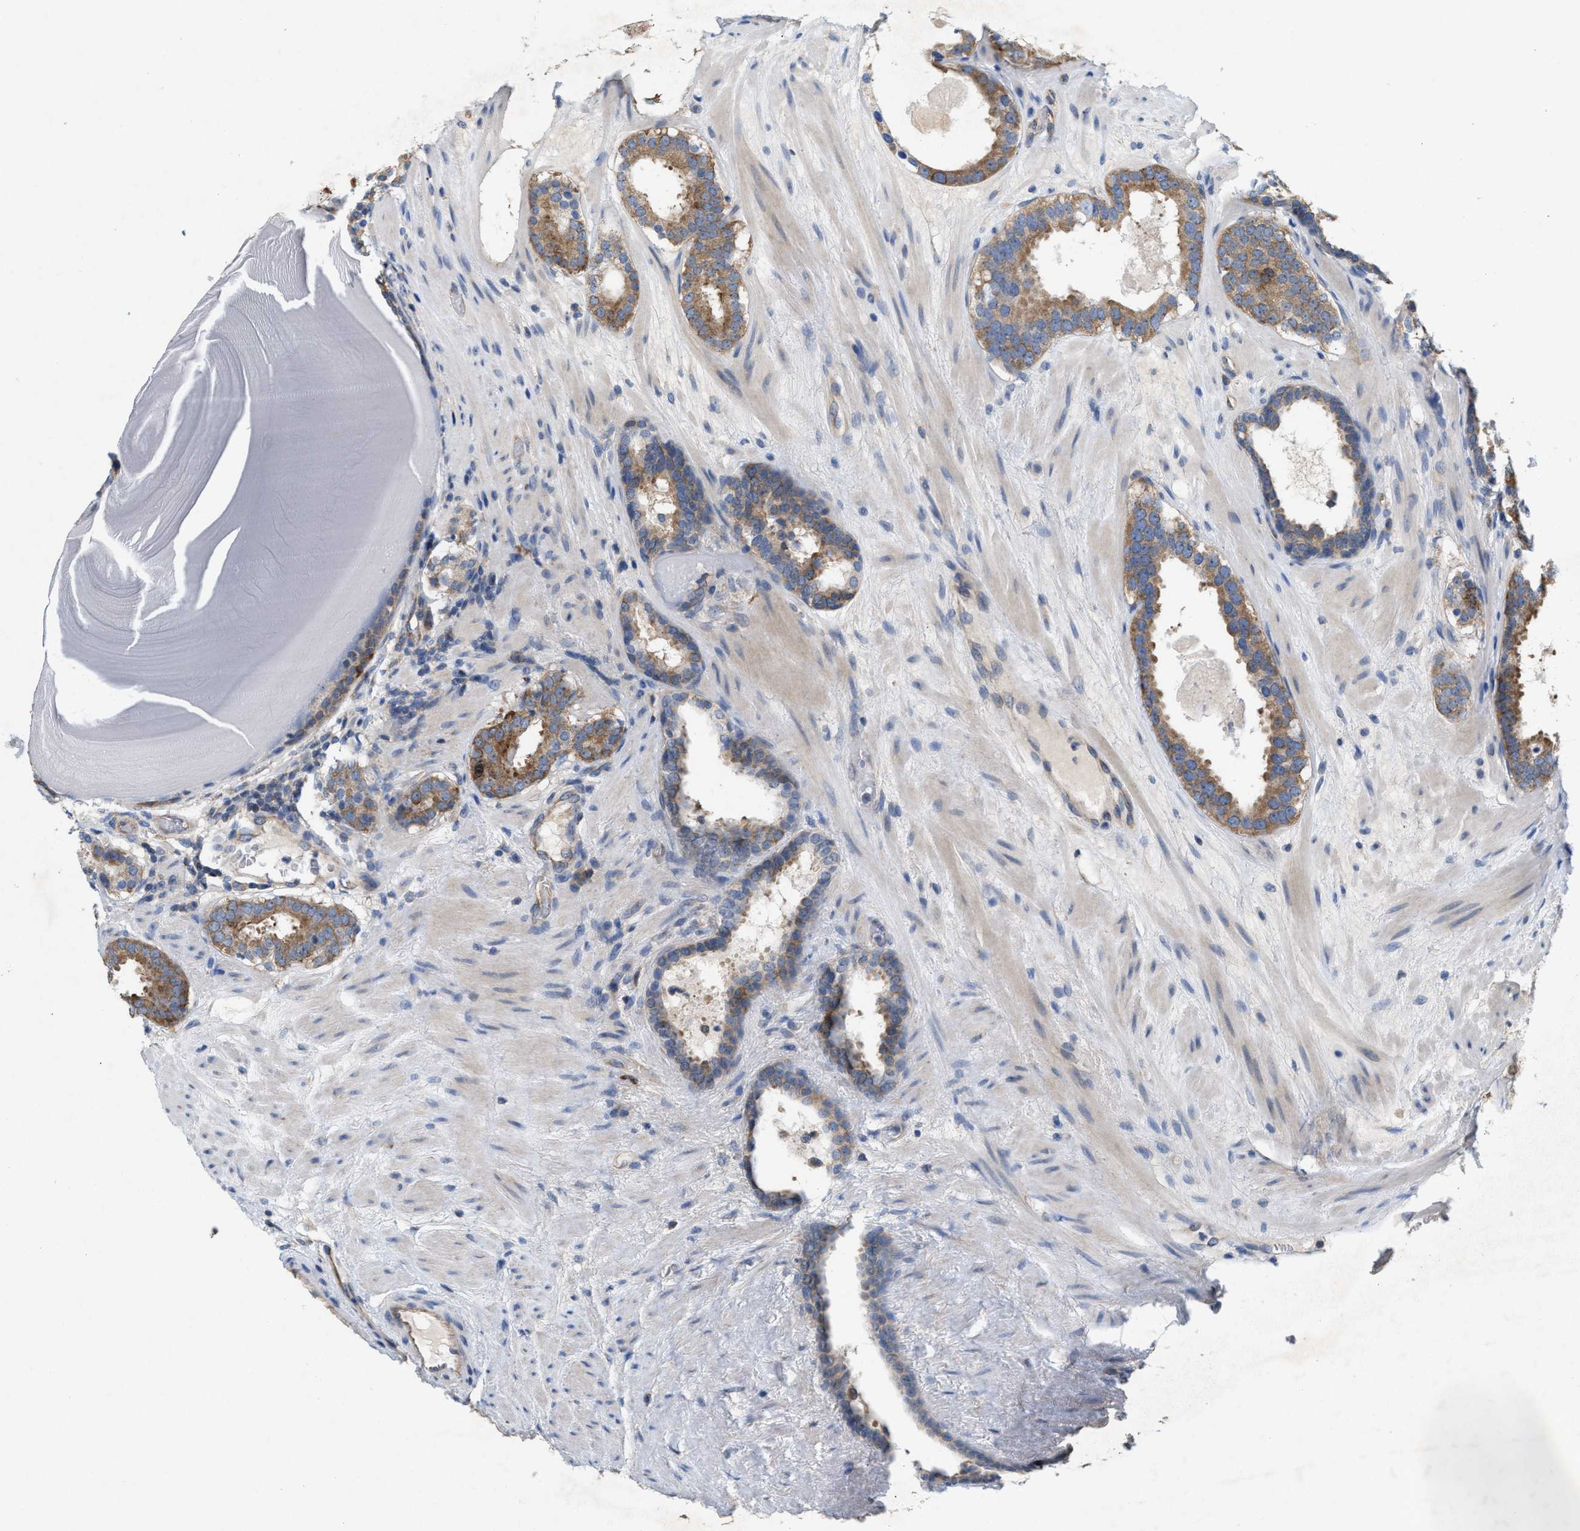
{"staining": {"intensity": "moderate", "quantity": ">75%", "location": "cytoplasmic/membranous"}, "tissue": "prostate cancer", "cell_type": "Tumor cells", "image_type": "cancer", "snomed": [{"axis": "morphology", "description": "Adenocarcinoma, Low grade"}, {"axis": "topography", "description": "Prostate"}], "caption": "DAB (3,3'-diaminobenzidine) immunohistochemical staining of low-grade adenocarcinoma (prostate) shows moderate cytoplasmic/membranous protein staining in approximately >75% of tumor cells.", "gene": "UBAP2", "patient": {"sex": "male", "age": 69}}